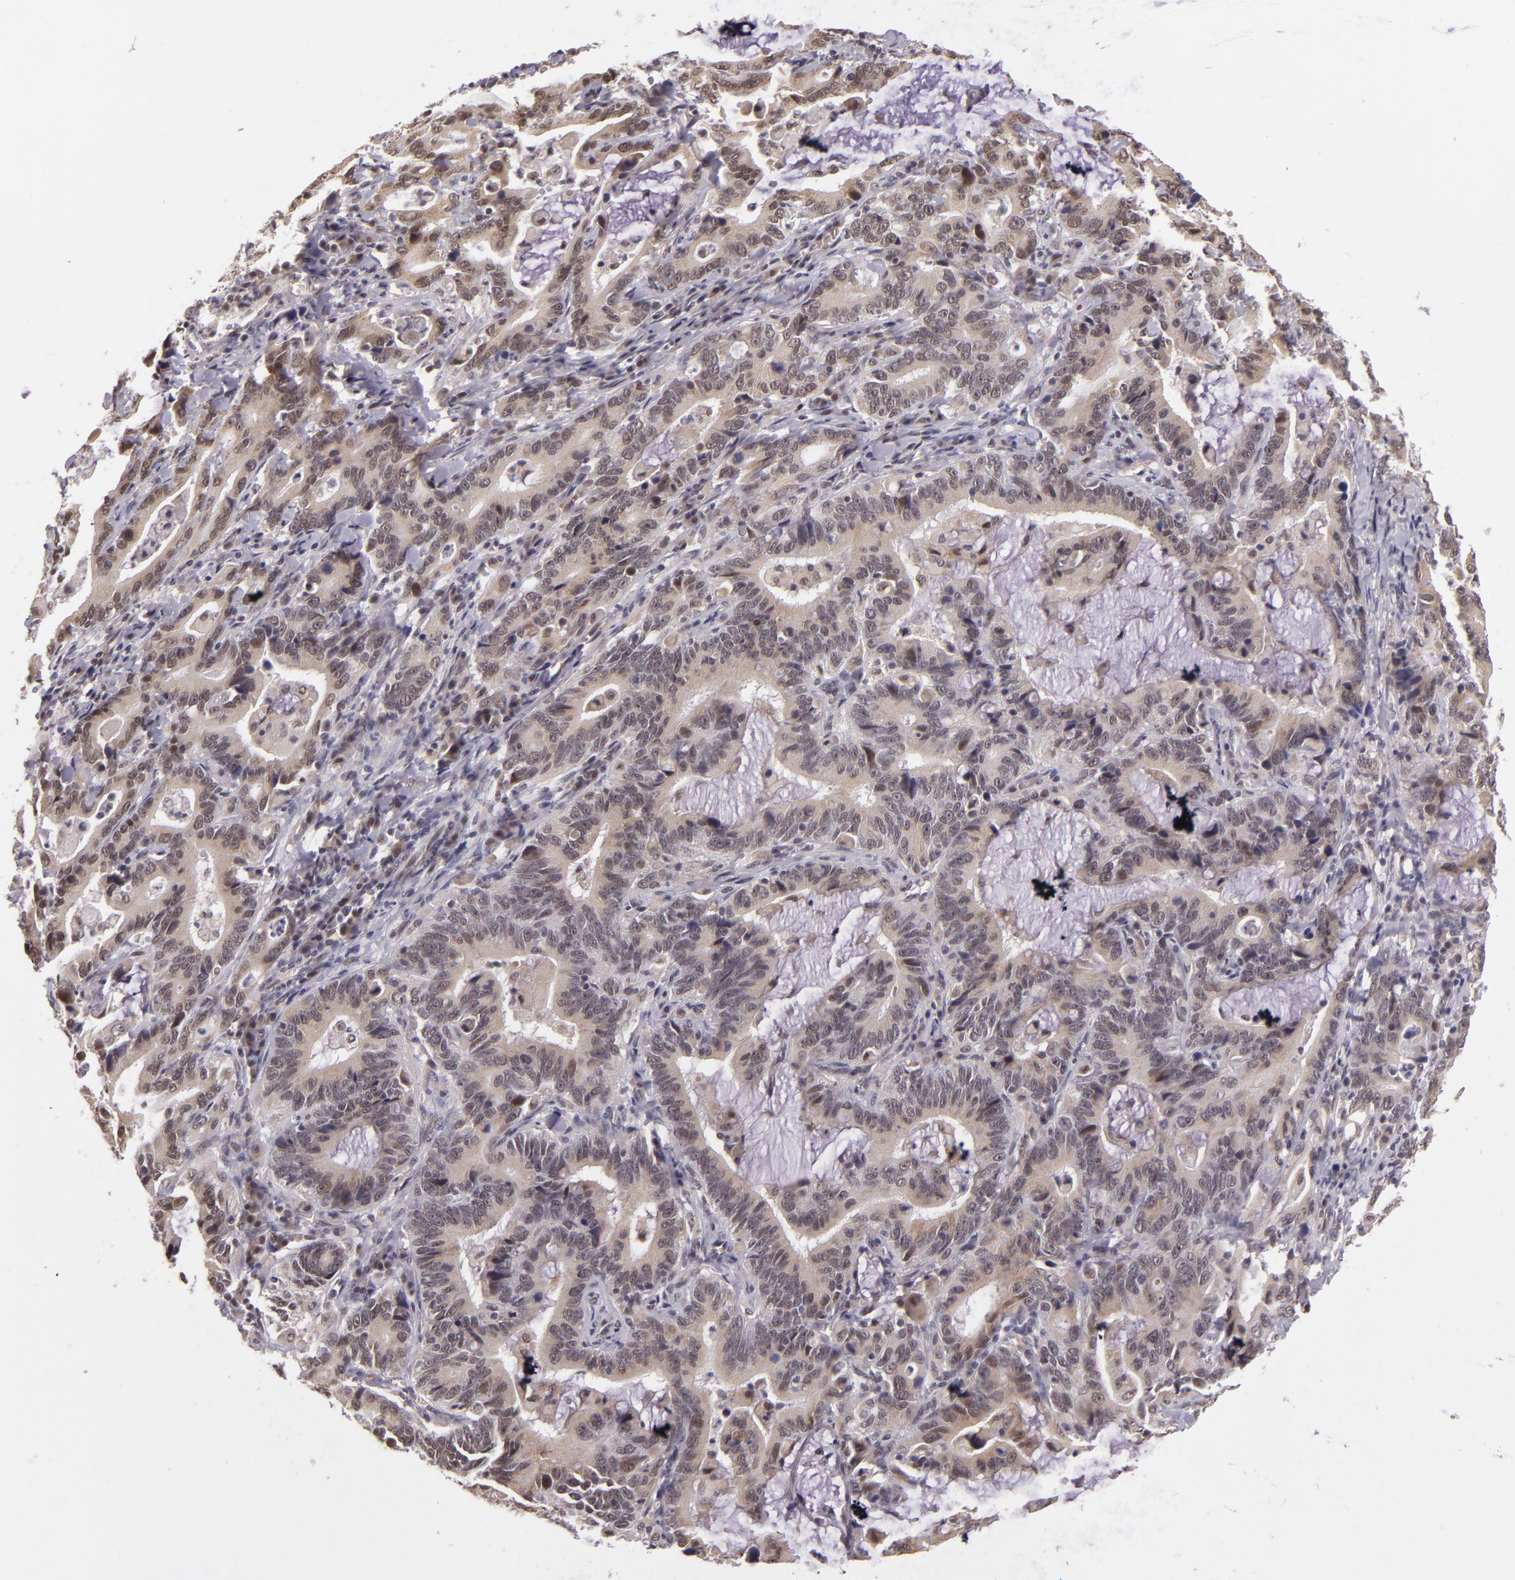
{"staining": {"intensity": "weak", "quantity": "25%-75%", "location": "cytoplasmic/membranous,nuclear"}, "tissue": "stomach cancer", "cell_type": "Tumor cells", "image_type": "cancer", "snomed": [{"axis": "morphology", "description": "Adenocarcinoma, NOS"}, {"axis": "topography", "description": "Stomach, upper"}], "caption": "Immunohistochemical staining of stomach cancer reveals weak cytoplasmic/membranous and nuclear protein positivity in approximately 25%-75% of tumor cells.", "gene": "ALX1", "patient": {"sex": "male", "age": 63}}